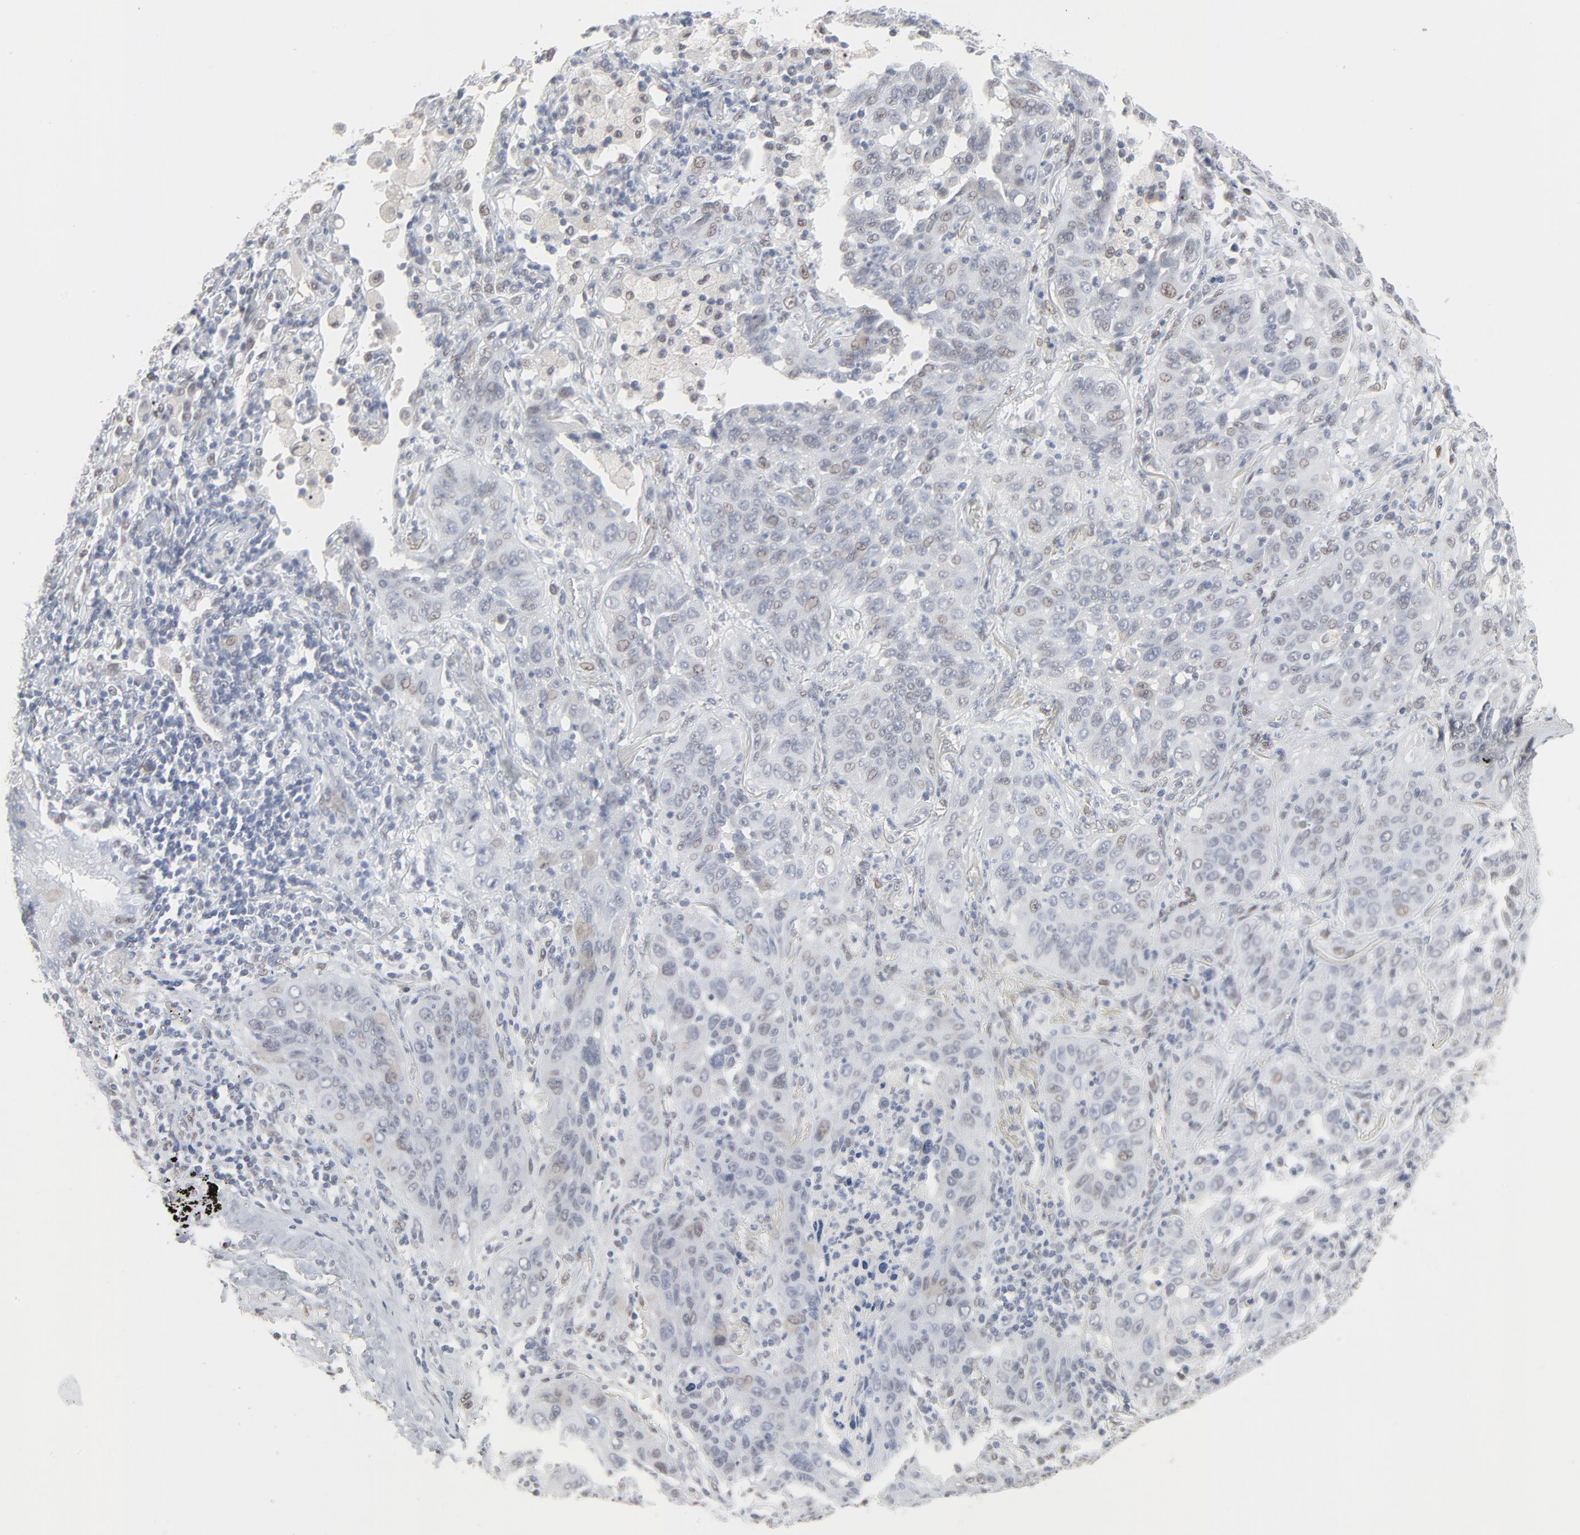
{"staining": {"intensity": "weak", "quantity": "<25%", "location": "nuclear"}, "tissue": "lung cancer", "cell_type": "Tumor cells", "image_type": "cancer", "snomed": [{"axis": "morphology", "description": "Squamous cell carcinoma, NOS"}, {"axis": "topography", "description": "Lung"}], "caption": "Lung cancer (squamous cell carcinoma) was stained to show a protein in brown. There is no significant staining in tumor cells. (DAB (3,3'-diaminobenzidine) IHC visualized using brightfield microscopy, high magnification).", "gene": "ATF7", "patient": {"sex": "female", "age": 67}}